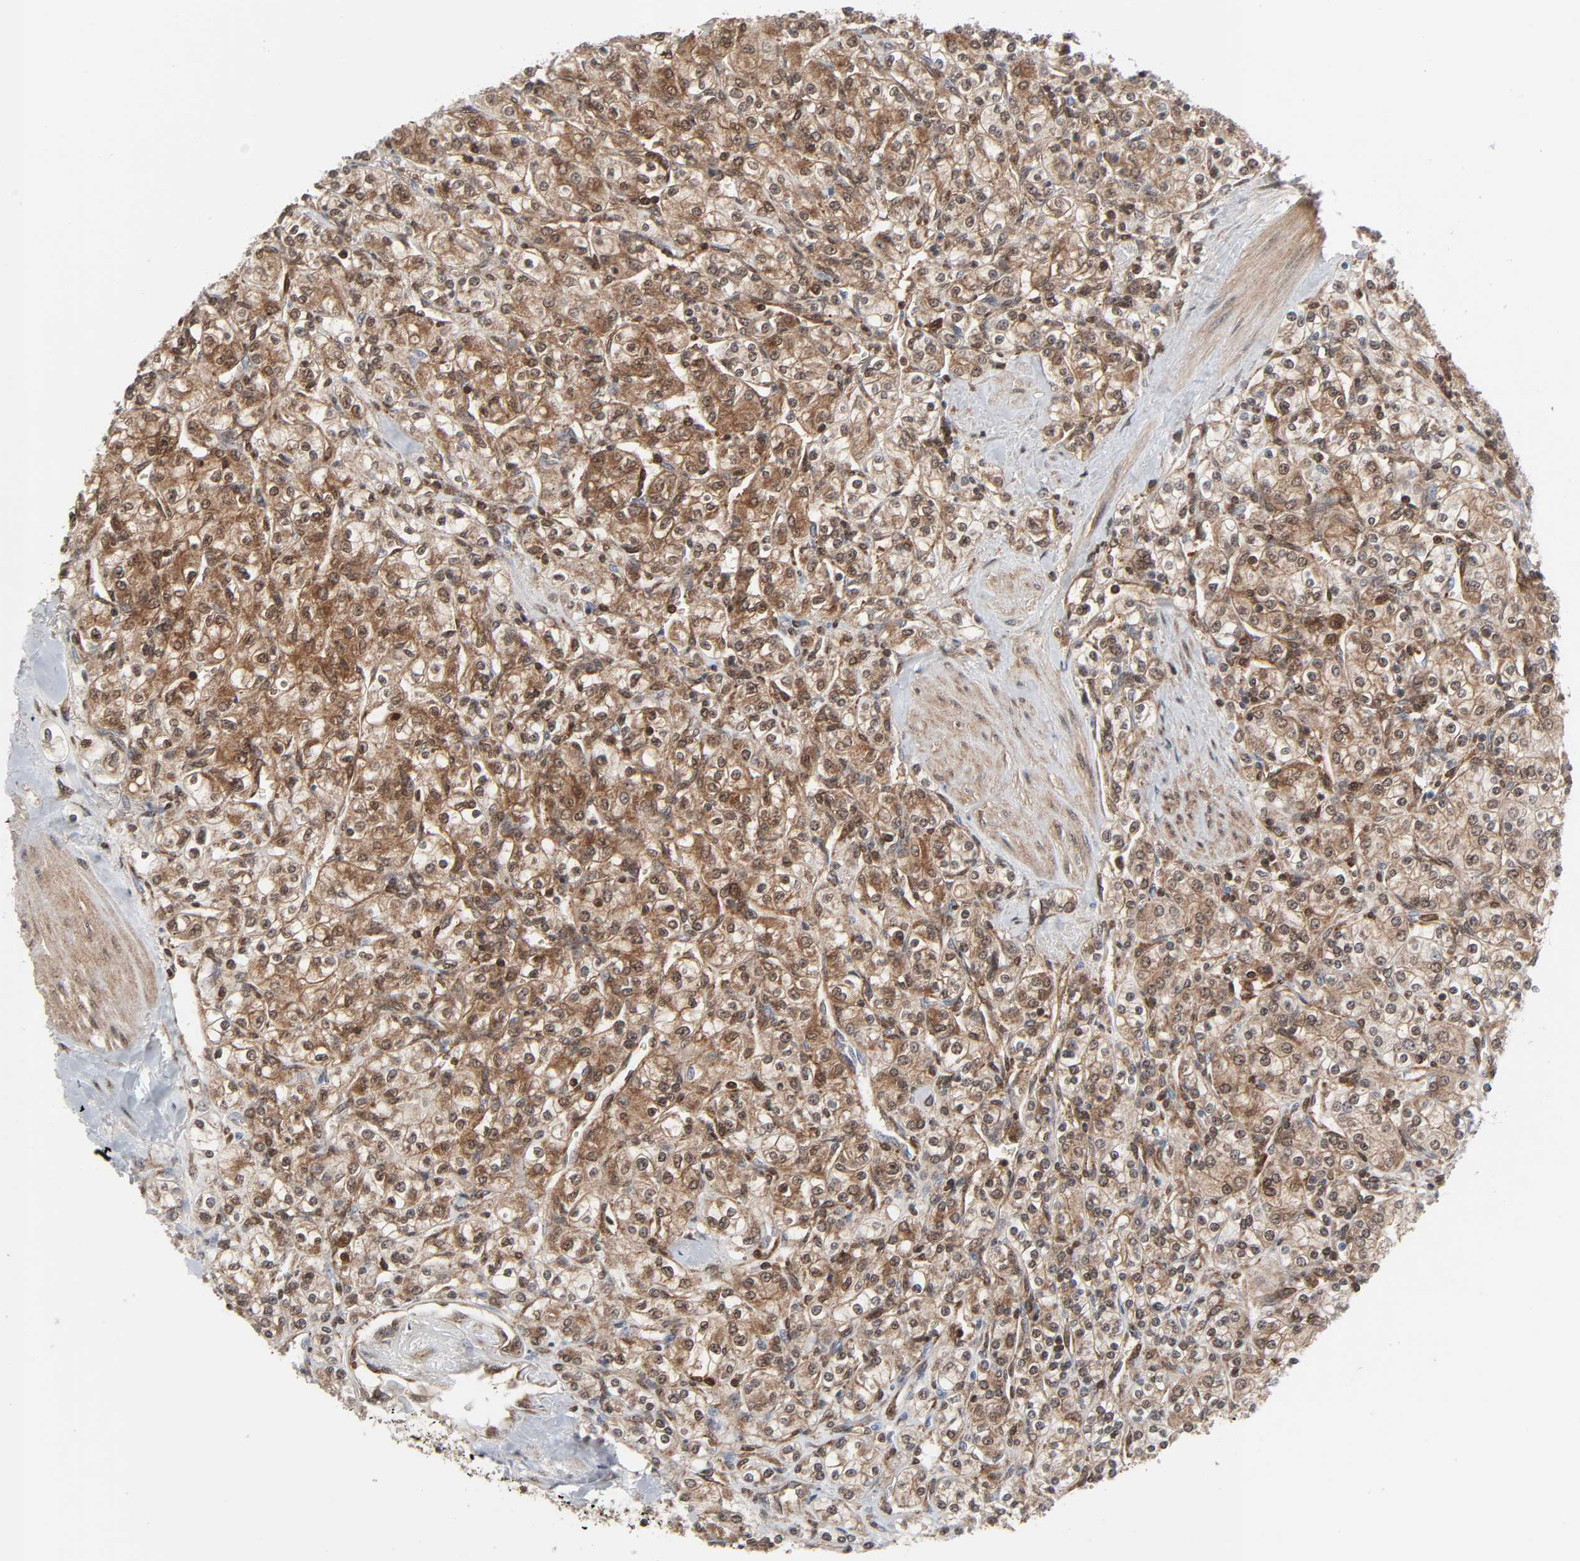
{"staining": {"intensity": "moderate", "quantity": ">75%", "location": "cytoplasmic/membranous,nuclear"}, "tissue": "renal cancer", "cell_type": "Tumor cells", "image_type": "cancer", "snomed": [{"axis": "morphology", "description": "Adenocarcinoma, NOS"}, {"axis": "topography", "description": "Kidney"}], "caption": "IHC micrograph of neoplastic tissue: renal adenocarcinoma stained using immunohistochemistry displays medium levels of moderate protein expression localized specifically in the cytoplasmic/membranous and nuclear of tumor cells, appearing as a cytoplasmic/membranous and nuclear brown color.", "gene": "GSK3A", "patient": {"sex": "male", "age": 77}}